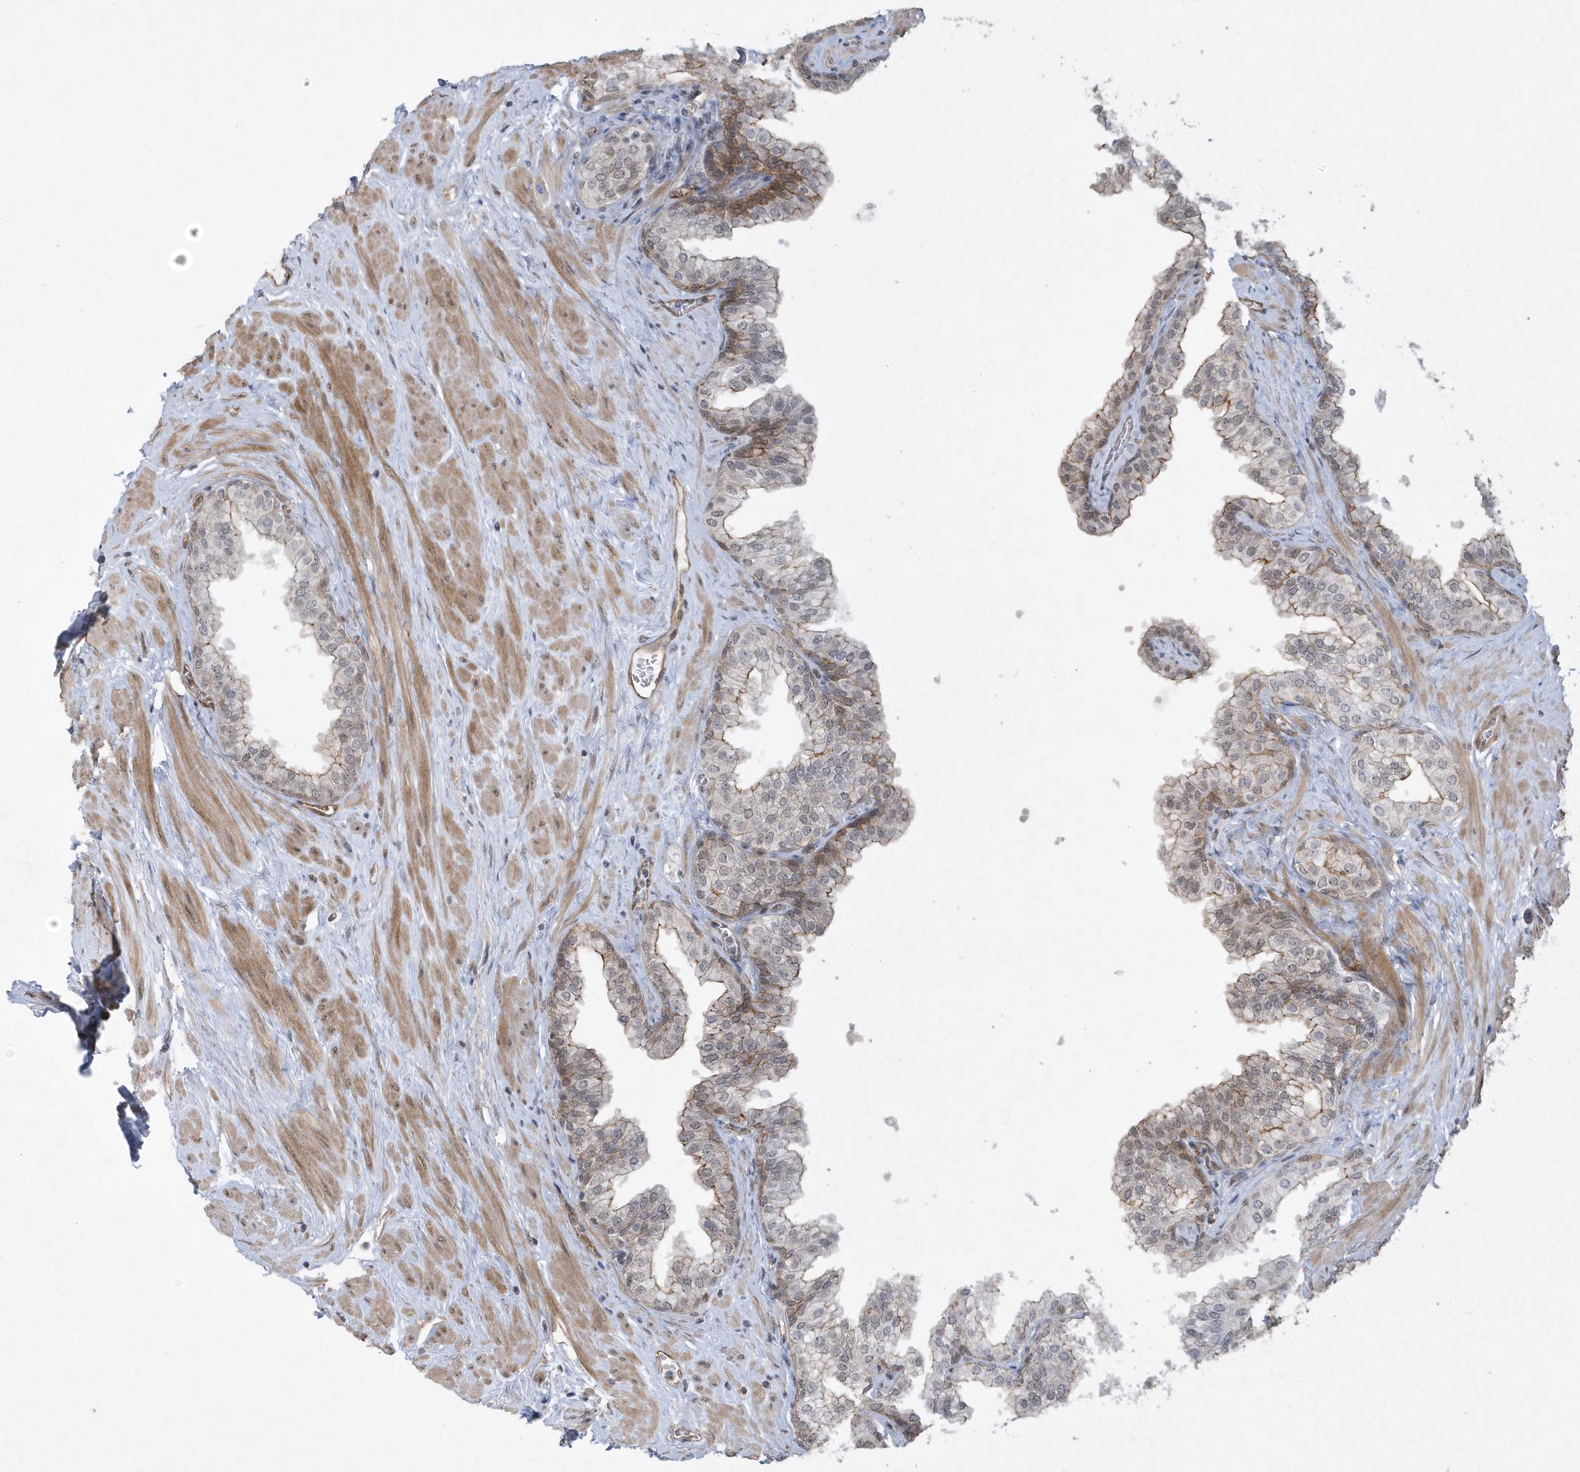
{"staining": {"intensity": "moderate", "quantity": "<25%", "location": "cytoplasmic/membranous,nuclear"}, "tissue": "prostate", "cell_type": "Glandular cells", "image_type": "normal", "snomed": [{"axis": "morphology", "description": "Normal tissue, NOS"}, {"axis": "morphology", "description": "Urothelial carcinoma, Low grade"}, {"axis": "topography", "description": "Urinary bladder"}, {"axis": "topography", "description": "Prostate"}], "caption": "Brown immunohistochemical staining in normal human prostate displays moderate cytoplasmic/membranous,nuclear expression in about <25% of glandular cells.", "gene": "RAI14", "patient": {"sex": "male", "age": 60}}